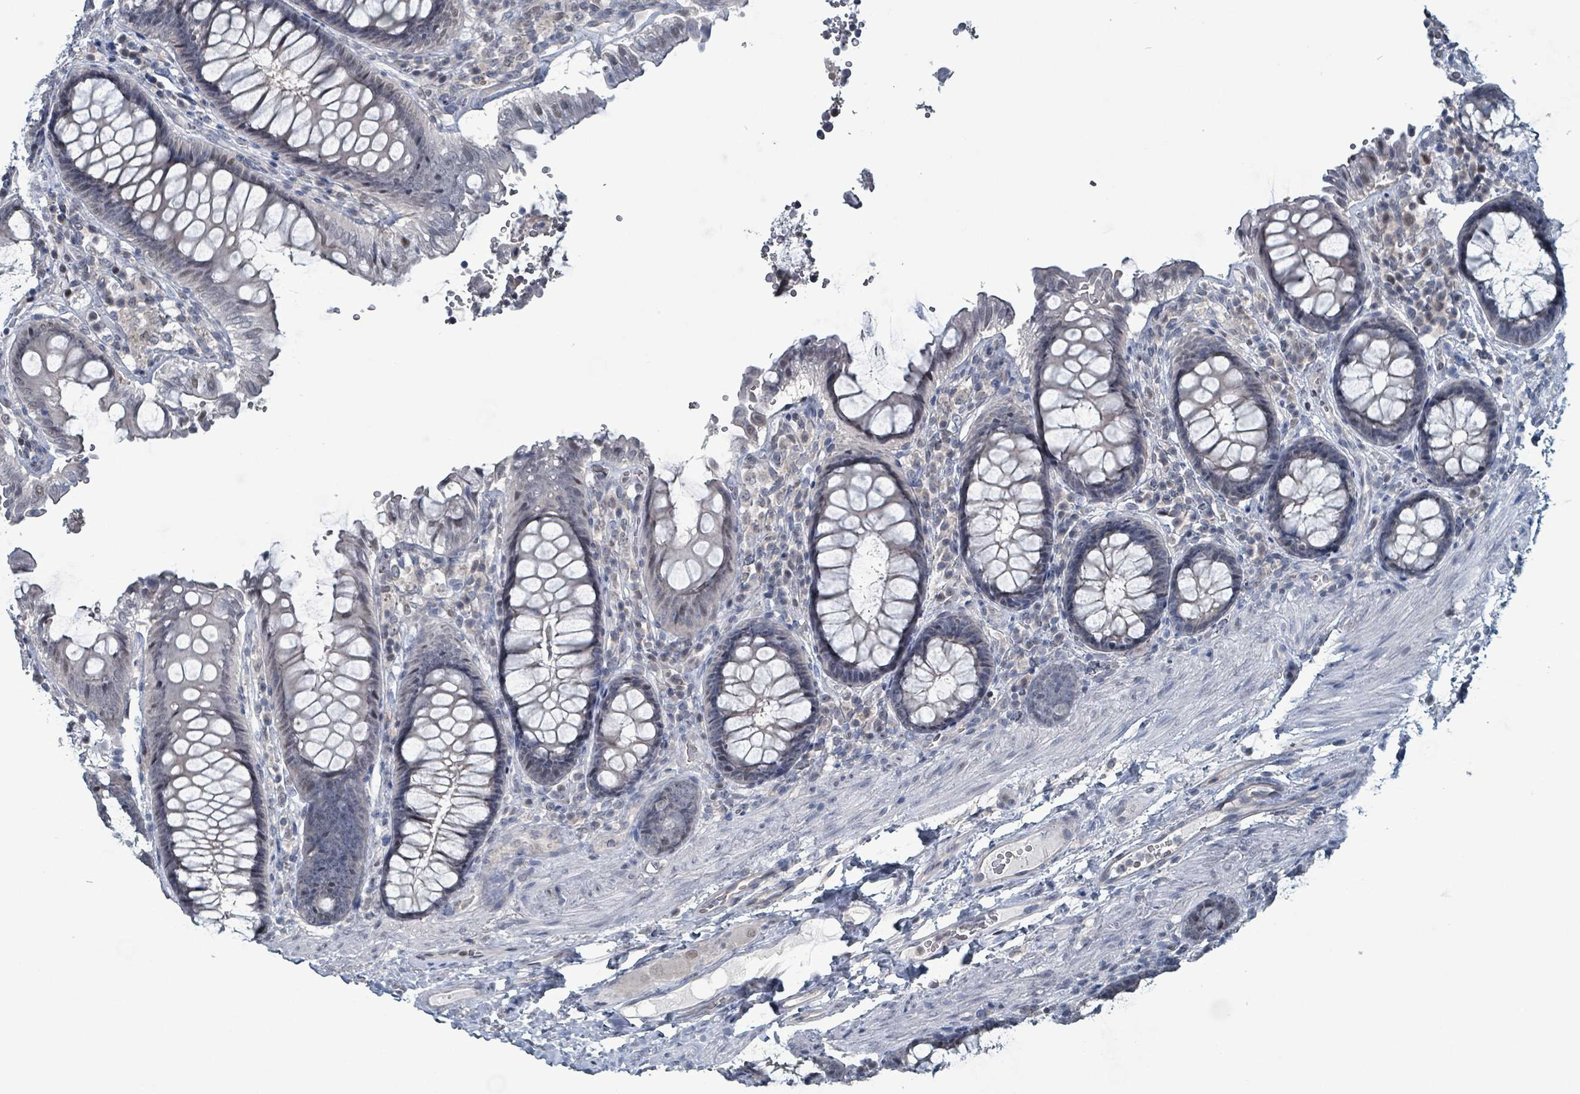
{"staining": {"intensity": "negative", "quantity": "none", "location": "none"}, "tissue": "colon", "cell_type": "Endothelial cells", "image_type": "normal", "snomed": [{"axis": "morphology", "description": "Normal tissue, NOS"}, {"axis": "topography", "description": "Colon"}], "caption": "A high-resolution photomicrograph shows immunohistochemistry (IHC) staining of normal colon, which shows no significant expression in endothelial cells. (Stains: DAB (3,3'-diaminobenzidine) immunohistochemistry with hematoxylin counter stain, Microscopy: brightfield microscopy at high magnification).", "gene": "BIVM", "patient": {"sex": "male", "age": 84}}